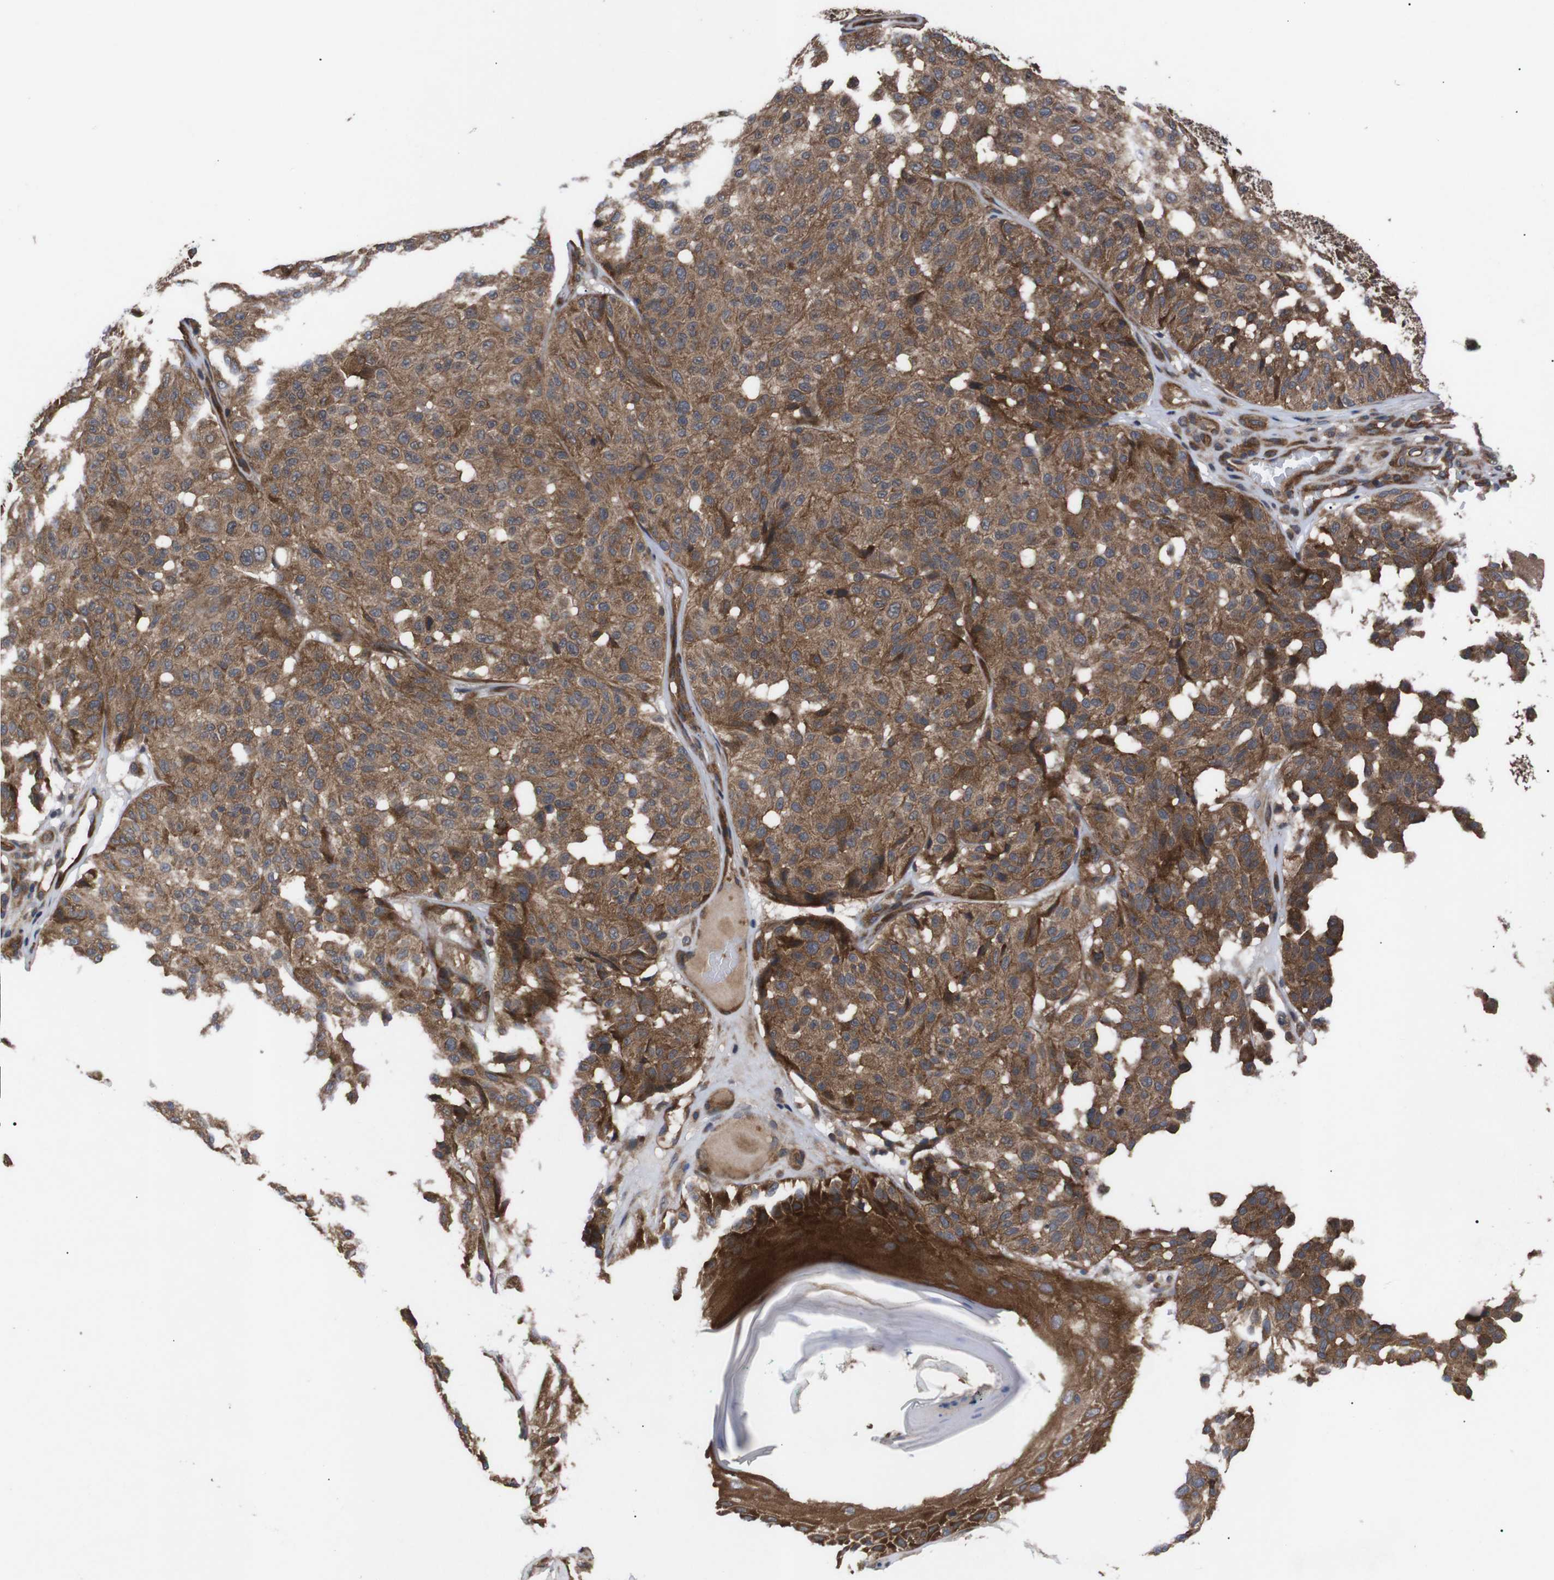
{"staining": {"intensity": "moderate", "quantity": ">75%", "location": "cytoplasmic/membranous"}, "tissue": "melanoma", "cell_type": "Tumor cells", "image_type": "cancer", "snomed": [{"axis": "morphology", "description": "Malignant melanoma, NOS"}, {"axis": "topography", "description": "Skin"}], "caption": "Immunohistochemical staining of melanoma reveals medium levels of moderate cytoplasmic/membranous staining in about >75% of tumor cells.", "gene": "PAWR", "patient": {"sex": "female", "age": 46}}